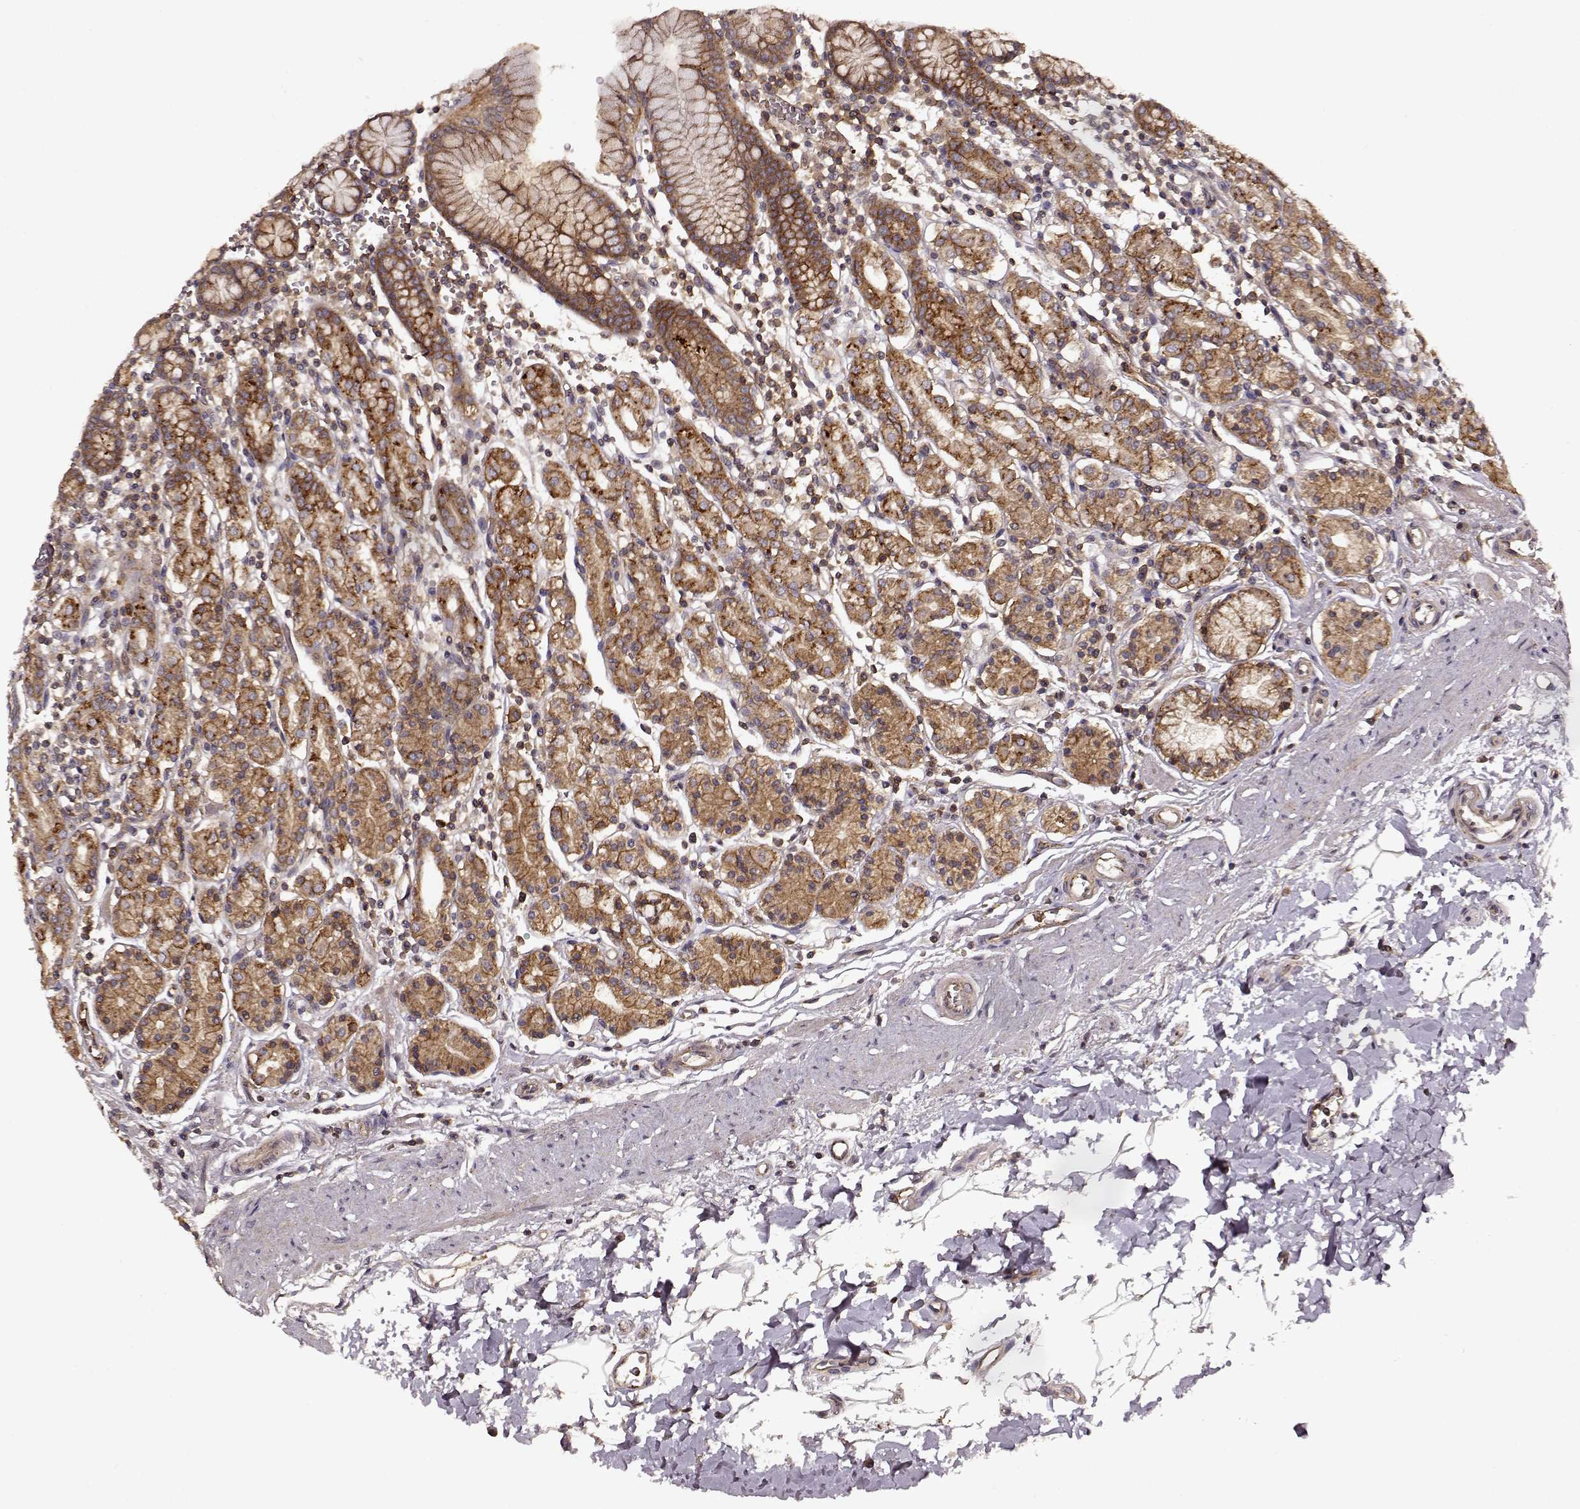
{"staining": {"intensity": "moderate", "quantity": ">75%", "location": "cytoplasmic/membranous"}, "tissue": "stomach", "cell_type": "Glandular cells", "image_type": "normal", "snomed": [{"axis": "morphology", "description": "Normal tissue, NOS"}, {"axis": "topography", "description": "Stomach, upper"}, {"axis": "topography", "description": "Stomach"}], "caption": "Moderate cytoplasmic/membranous protein expression is appreciated in about >75% of glandular cells in stomach. The staining was performed using DAB (3,3'-diaminobenzidine) to visualize the protein expression in brown, while the nuclei were stained in blue with hematoxylin (Magnification: 20x).", "gene": "IFRD2", "patient": {"sex": "male", "age": 62}}